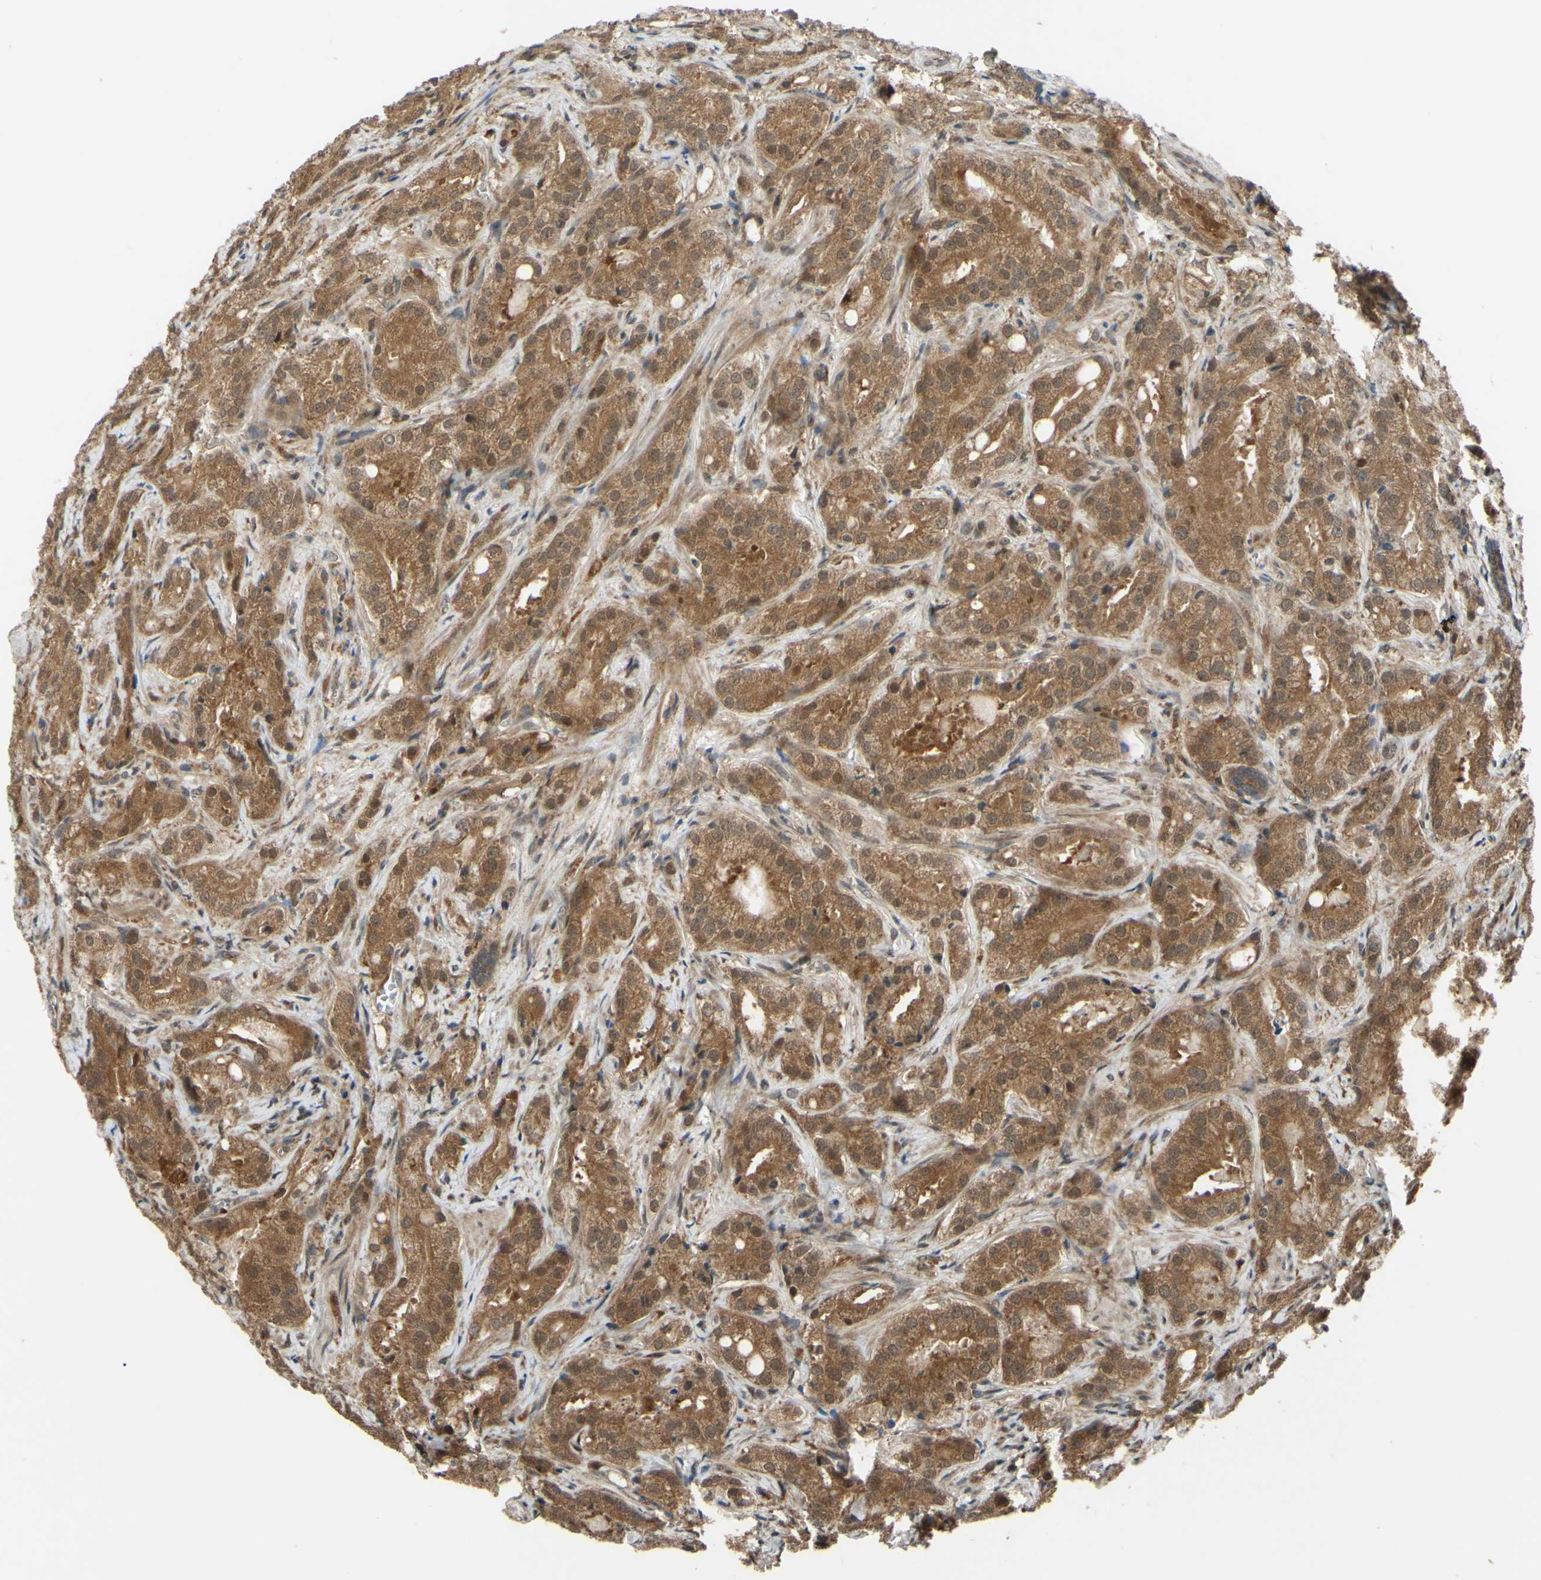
{"staining": {"intensity": "moderate", "quantity": ">75%", "location": "cytoplasmic/membranous"}, "tissue": "prostate cancer", "cell_type": "Tumor cells", "image_type": "cancer", "snomed": [{"axis": "morphology", "description": "Adenocarcinoma, High grade"}, {"axis": "topography", "description": "Prostate"}], "caption": "Immunohistochemistry micrograph of human prostate high-grade adenocarcinoma stained for a protein (brown), which demonstrates medium levels of moderate cytoplasmic/membranous expression in approximately >75% of tumor cells.", "gene": "ABCC8", "patient": {"sex": "male", "age": 64}}